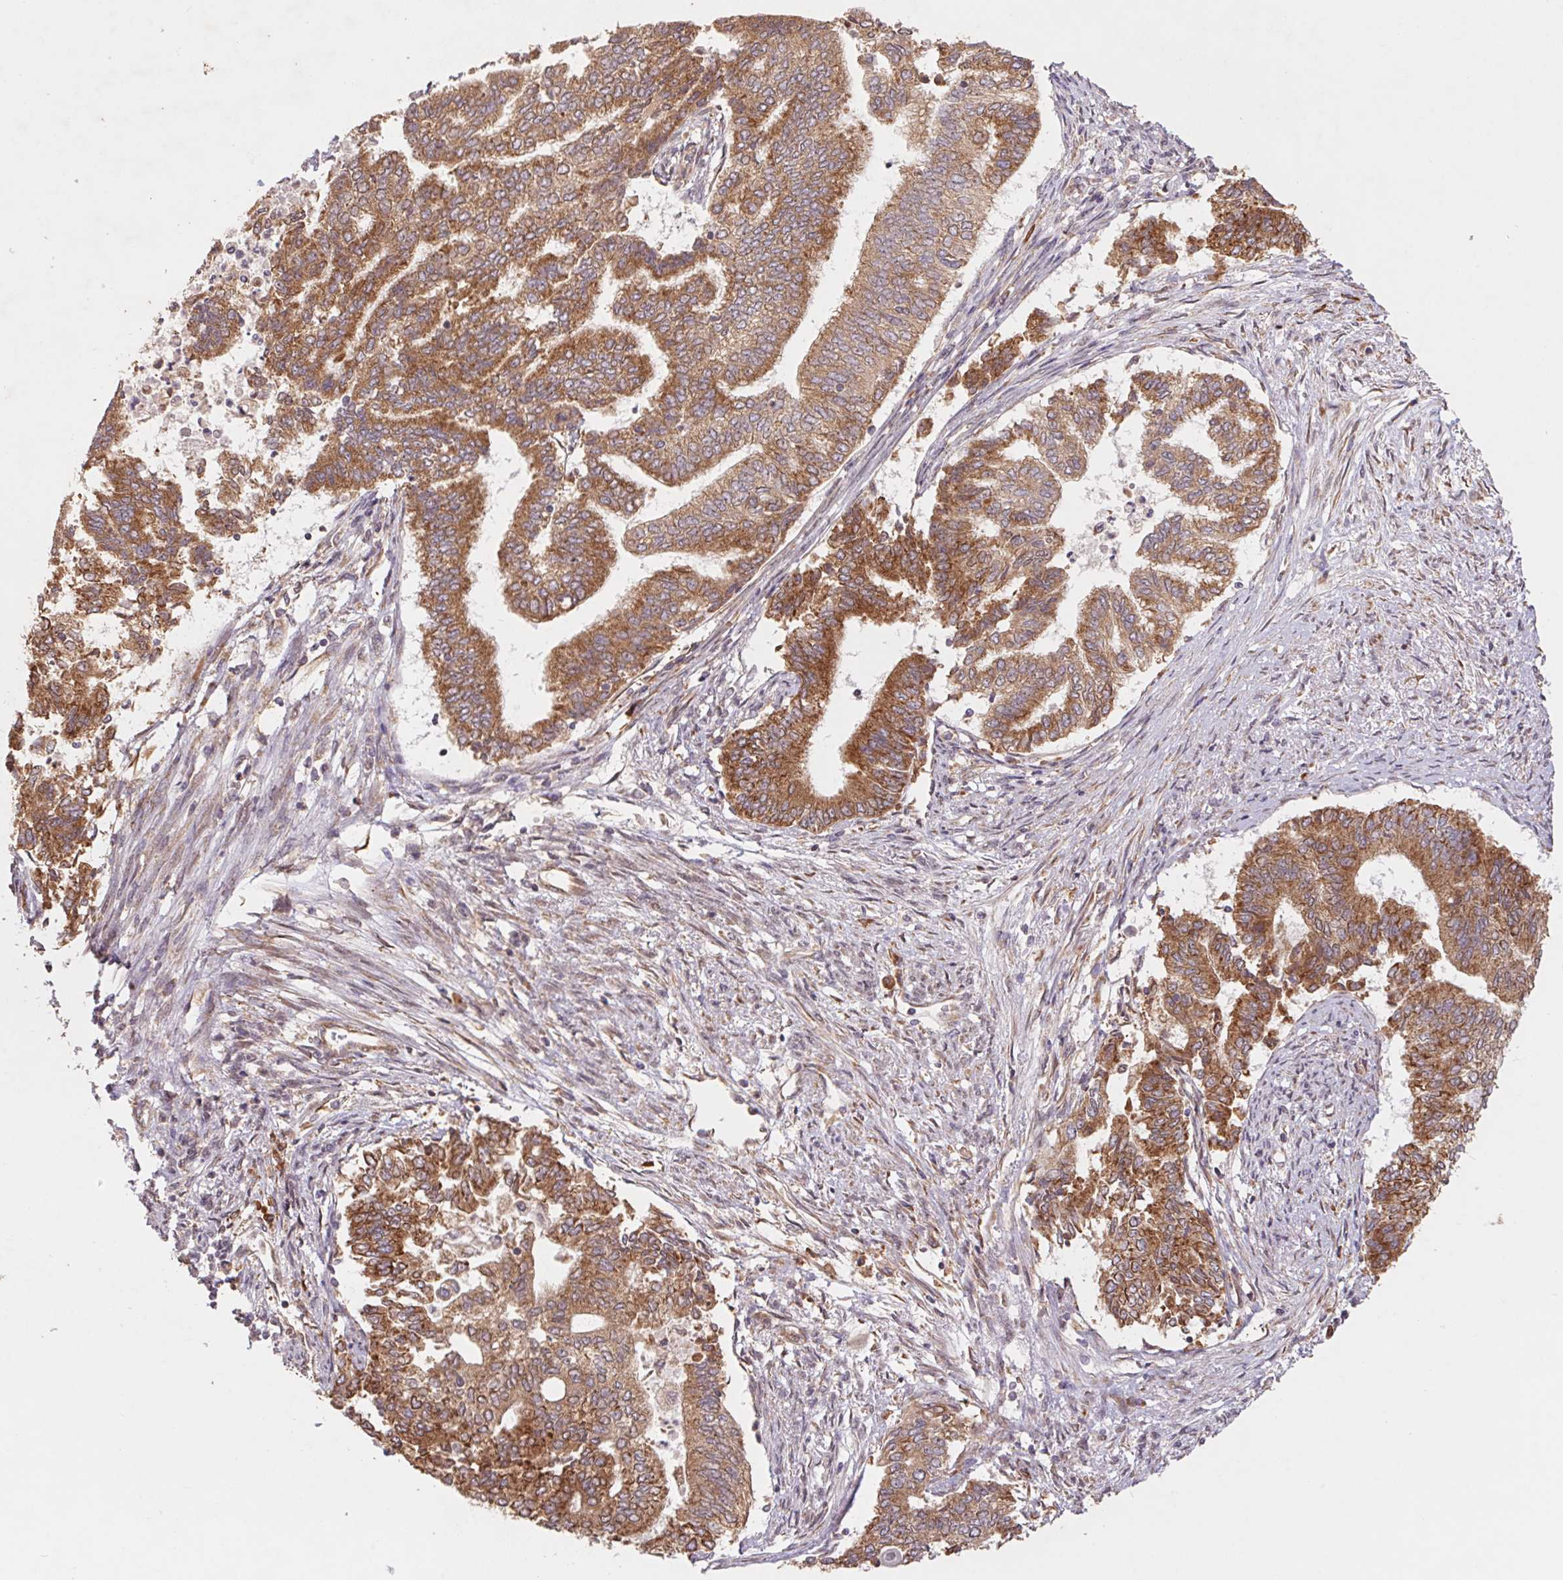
{"staining": {"intensity": "strong", "quantity": ">75%", "location": "cytoplasmic/membranous"}, "tissue": "endometrial cancer", "cell_type": "Tumor cells", "image_type": "cancer", "snomed": [{"axis": "morphology", "description": "Adenocarcinoma, NOS"}, {"axis": "topography", "description": "Endometrium"}], "caption": "A high amount of strong cytoplasmic/membranous expression is seen in about >75% of tumor cells in endometrial cancer (adenocarcinoma) tissue.", "gene": "RPL27A", "patient": {"sex": "female", "age": 65}}